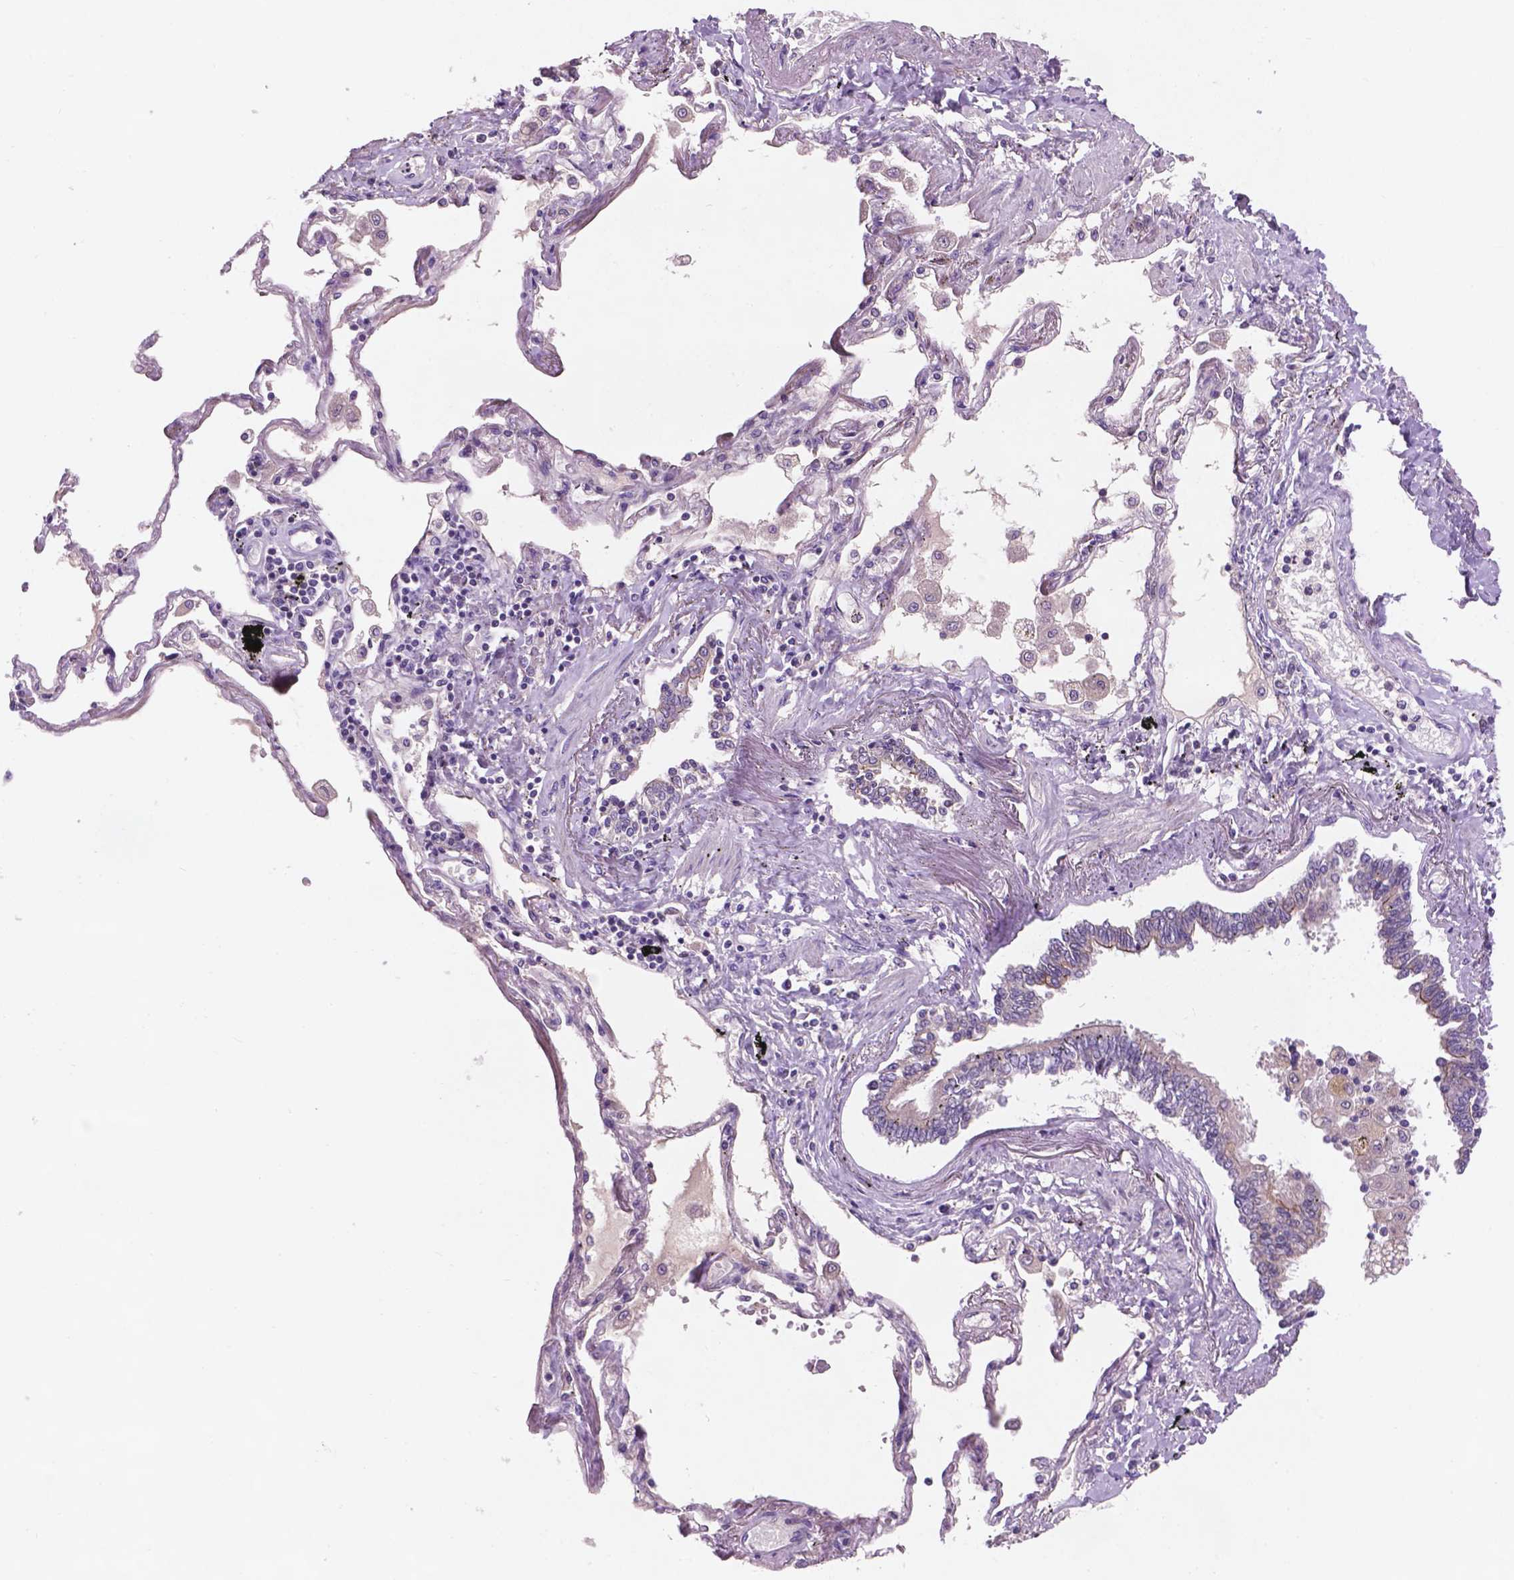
{"staining": {"intensity": "negative", "quantity": "none", "location": "none"}, "tissue": "lung", "cell_type": "Alveolar cells", "image_type": "normal", "snomed": [{"axis": "morphology", "description": "Normal tissue, NOS"}, {"axis": "morphology", "description": "Adenocarcinoma, NOS"}, {"axis": "topography", "description": "Cartilage tissue"}, {"axis": "topography", "description": "Lung"}], "caption": "Alveolar cells are negative for brown protein staining in benign lung. (Stains: DAB (3,3'-diaminobenzidine) IHC with hematoxylin counter stain, Microscopy: brightfield microscopy at high magnification).", "gene": "GXYLT2", "patient": {"sex": "female", "age": 67}}